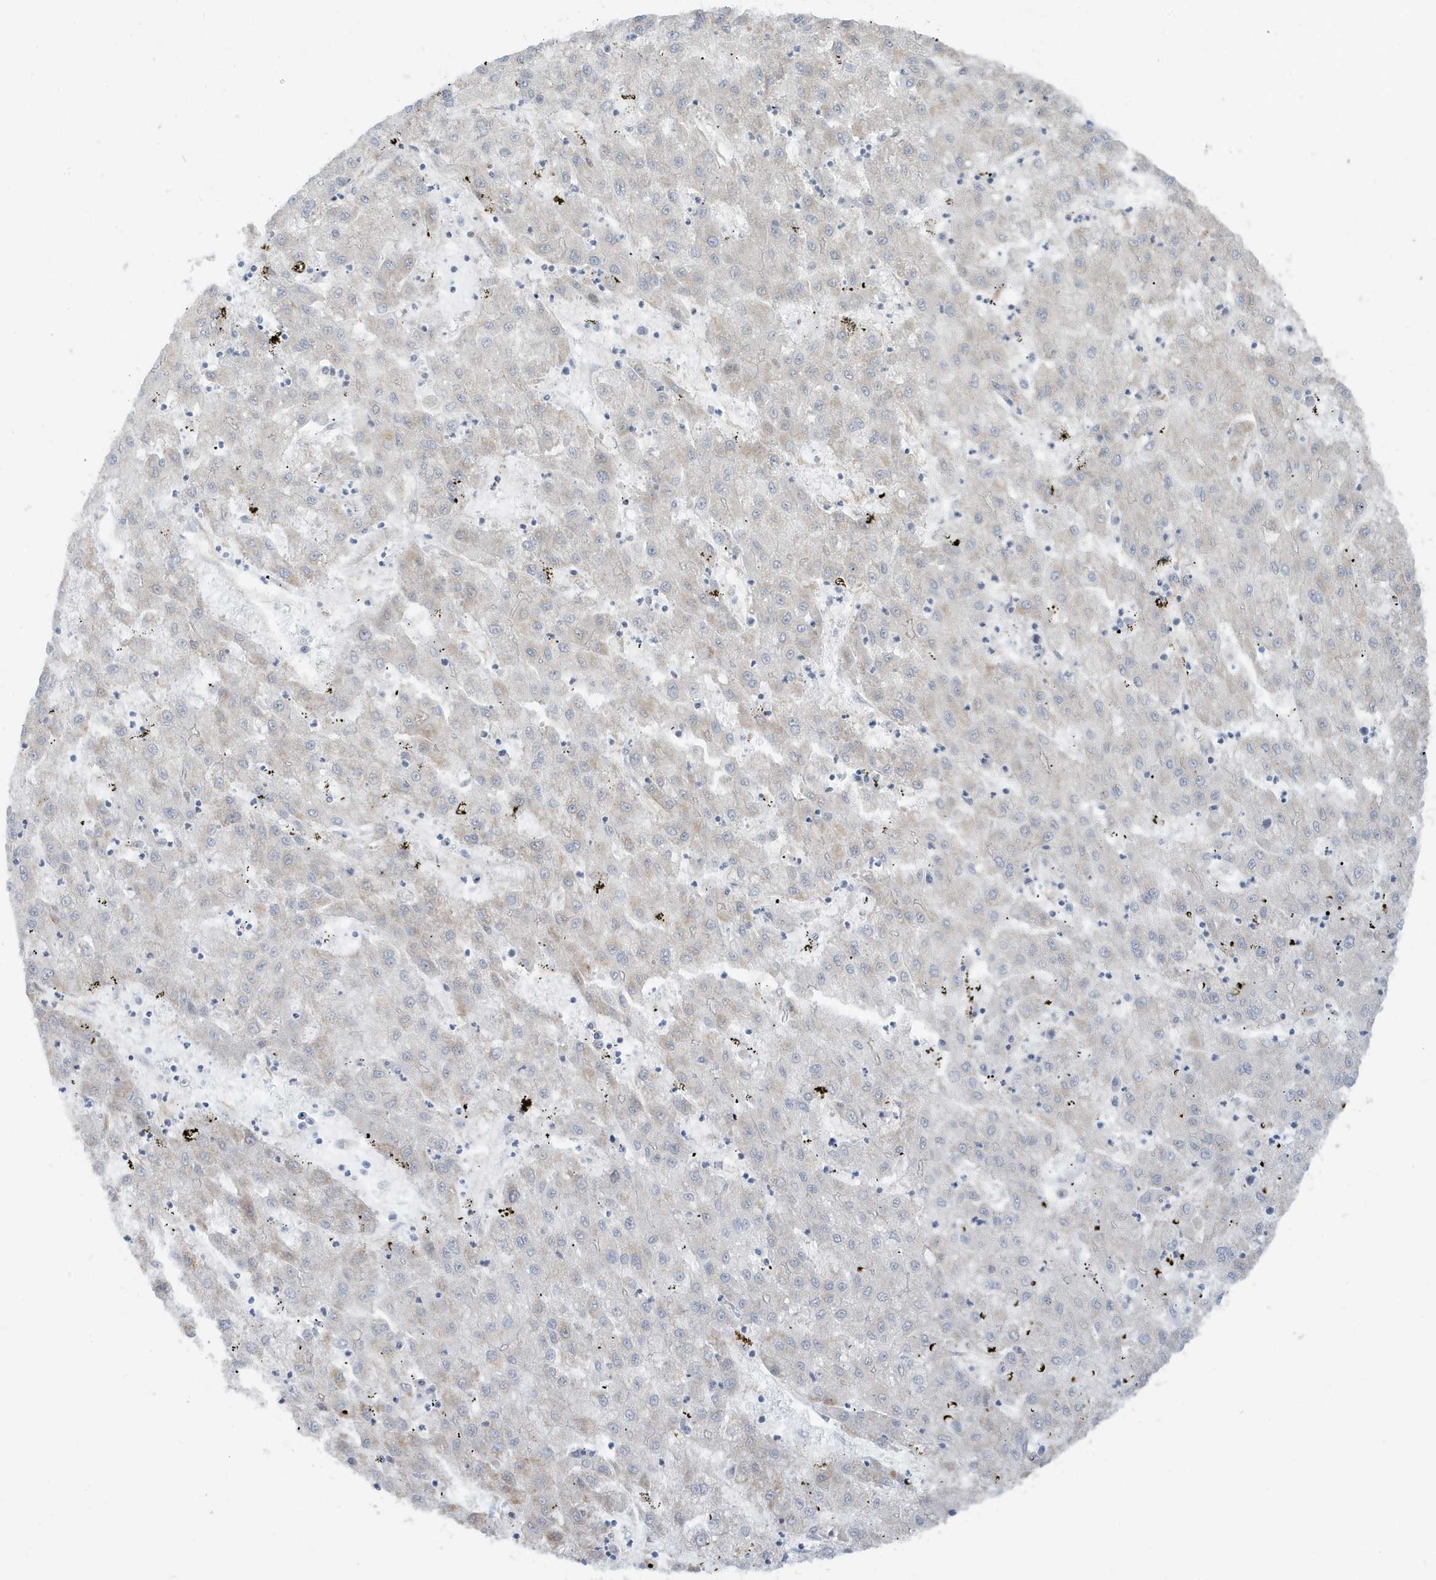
{"staining": {"intensity": "negative", "quantity": "none", "location": "none"}, "tissue": "liver cancer", "cell_type": "Tumor cells", "image_type": "cancer", "snomed": [{"axis": "morphology", "description": "Carcinoma, Hepatocellular, NOS"}, {"axis": "topography", "description": "Liver"}], "caption": "Immunohistochemistry of liver hepatocellular carcinoma shows no expression in tumor cells.", "gene": "CHCHD4", "patient": {"sex": "male", "age": 72}}